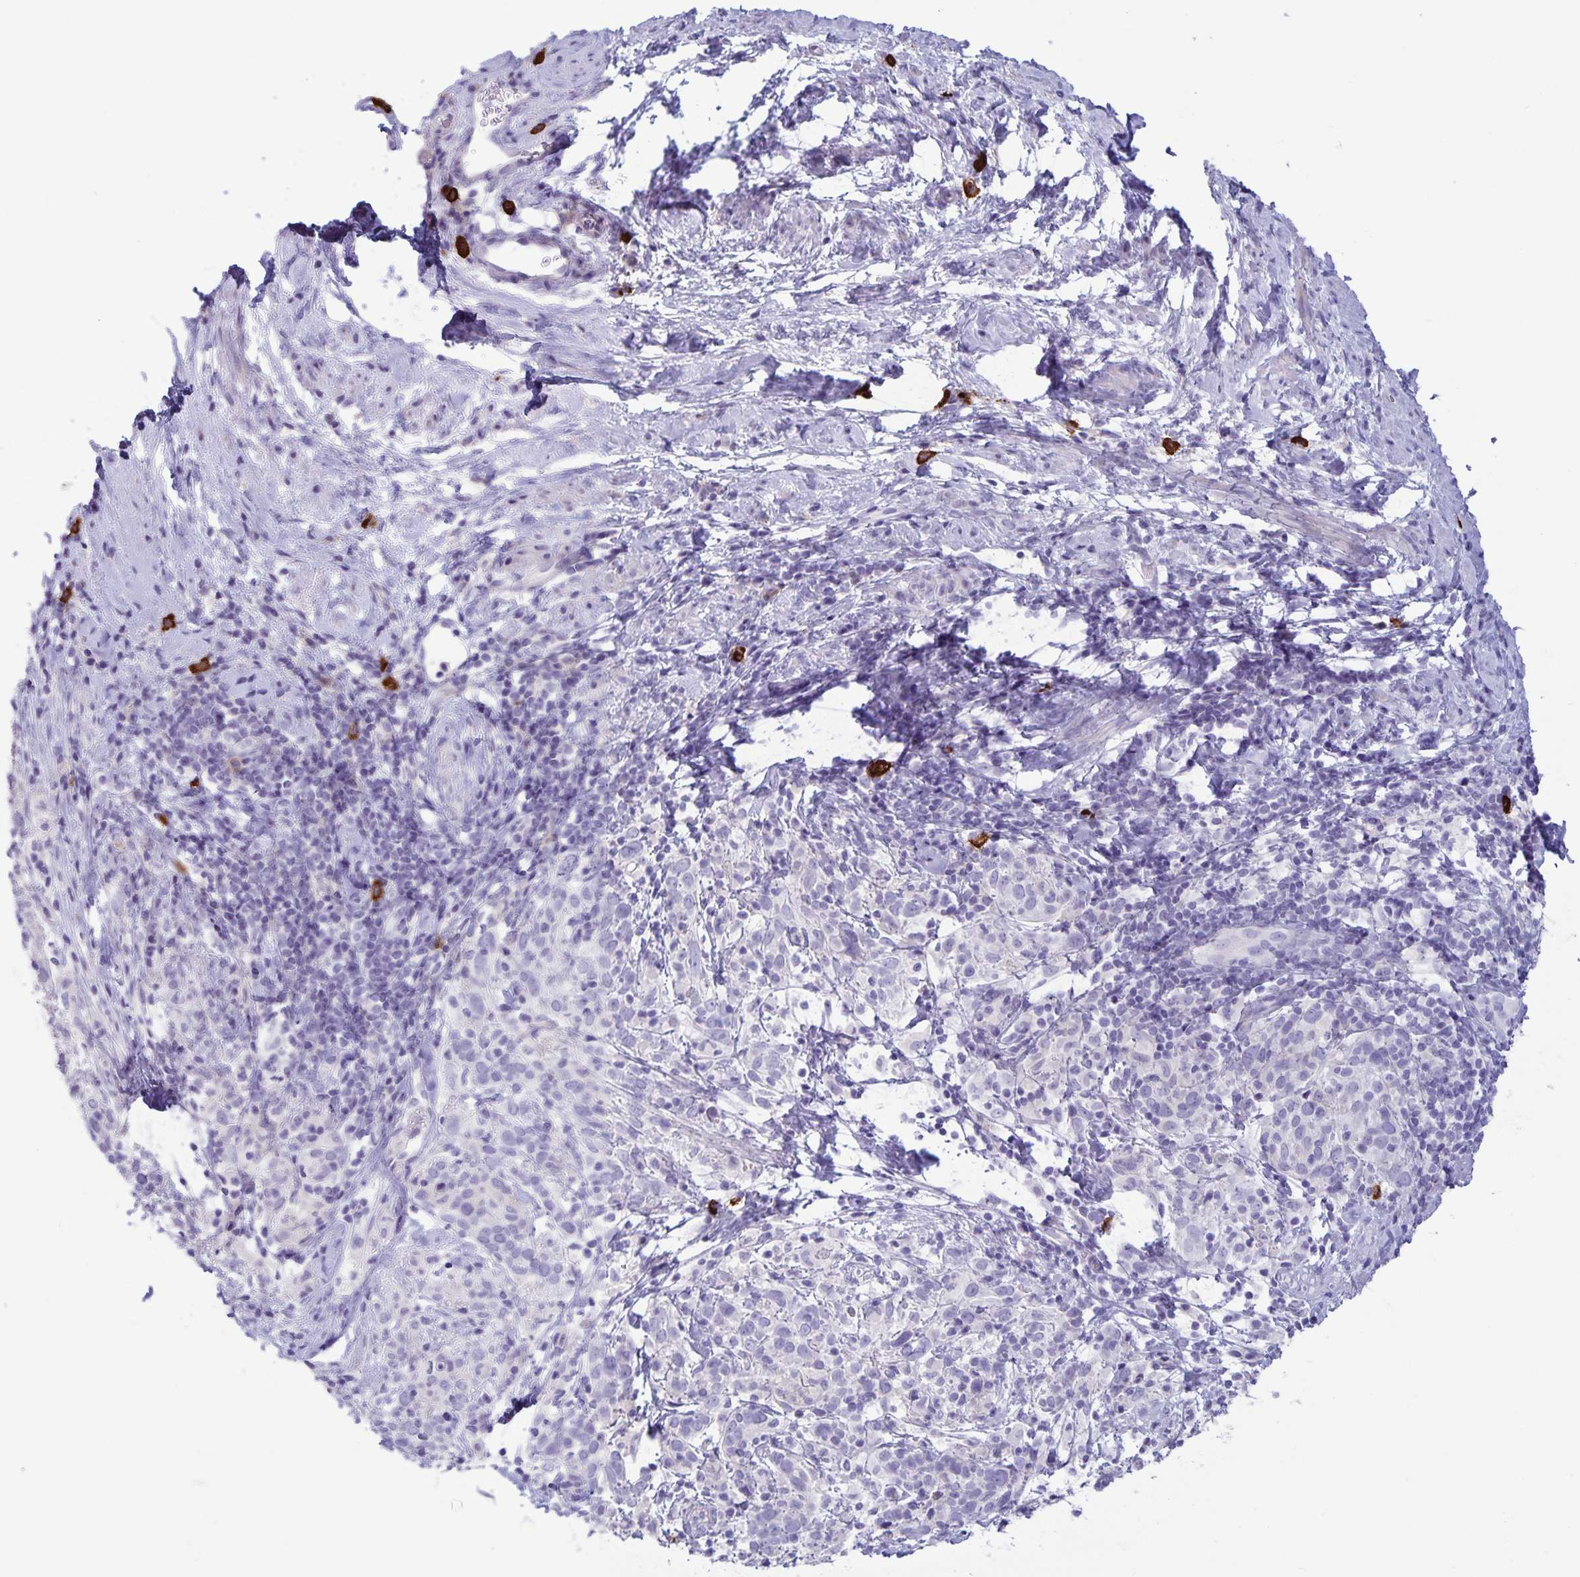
{"staining": {"intensity": "negative", "quantity": "none", "location": "none"}, "tissue": "cervical cancer", "cell_type": "Tumor cells", "image_type": "cancer", "snomed": [{"axis": "morphology", "description": "Squamous cell carcinoma, NOS"}, {"axis": "topography", "description": "Cervix"}], "caption": "There is no significant staining in tumor cells of cervical cancer.", "gene": "IBTK", "patient": {"sex": "female", "age": 61}}